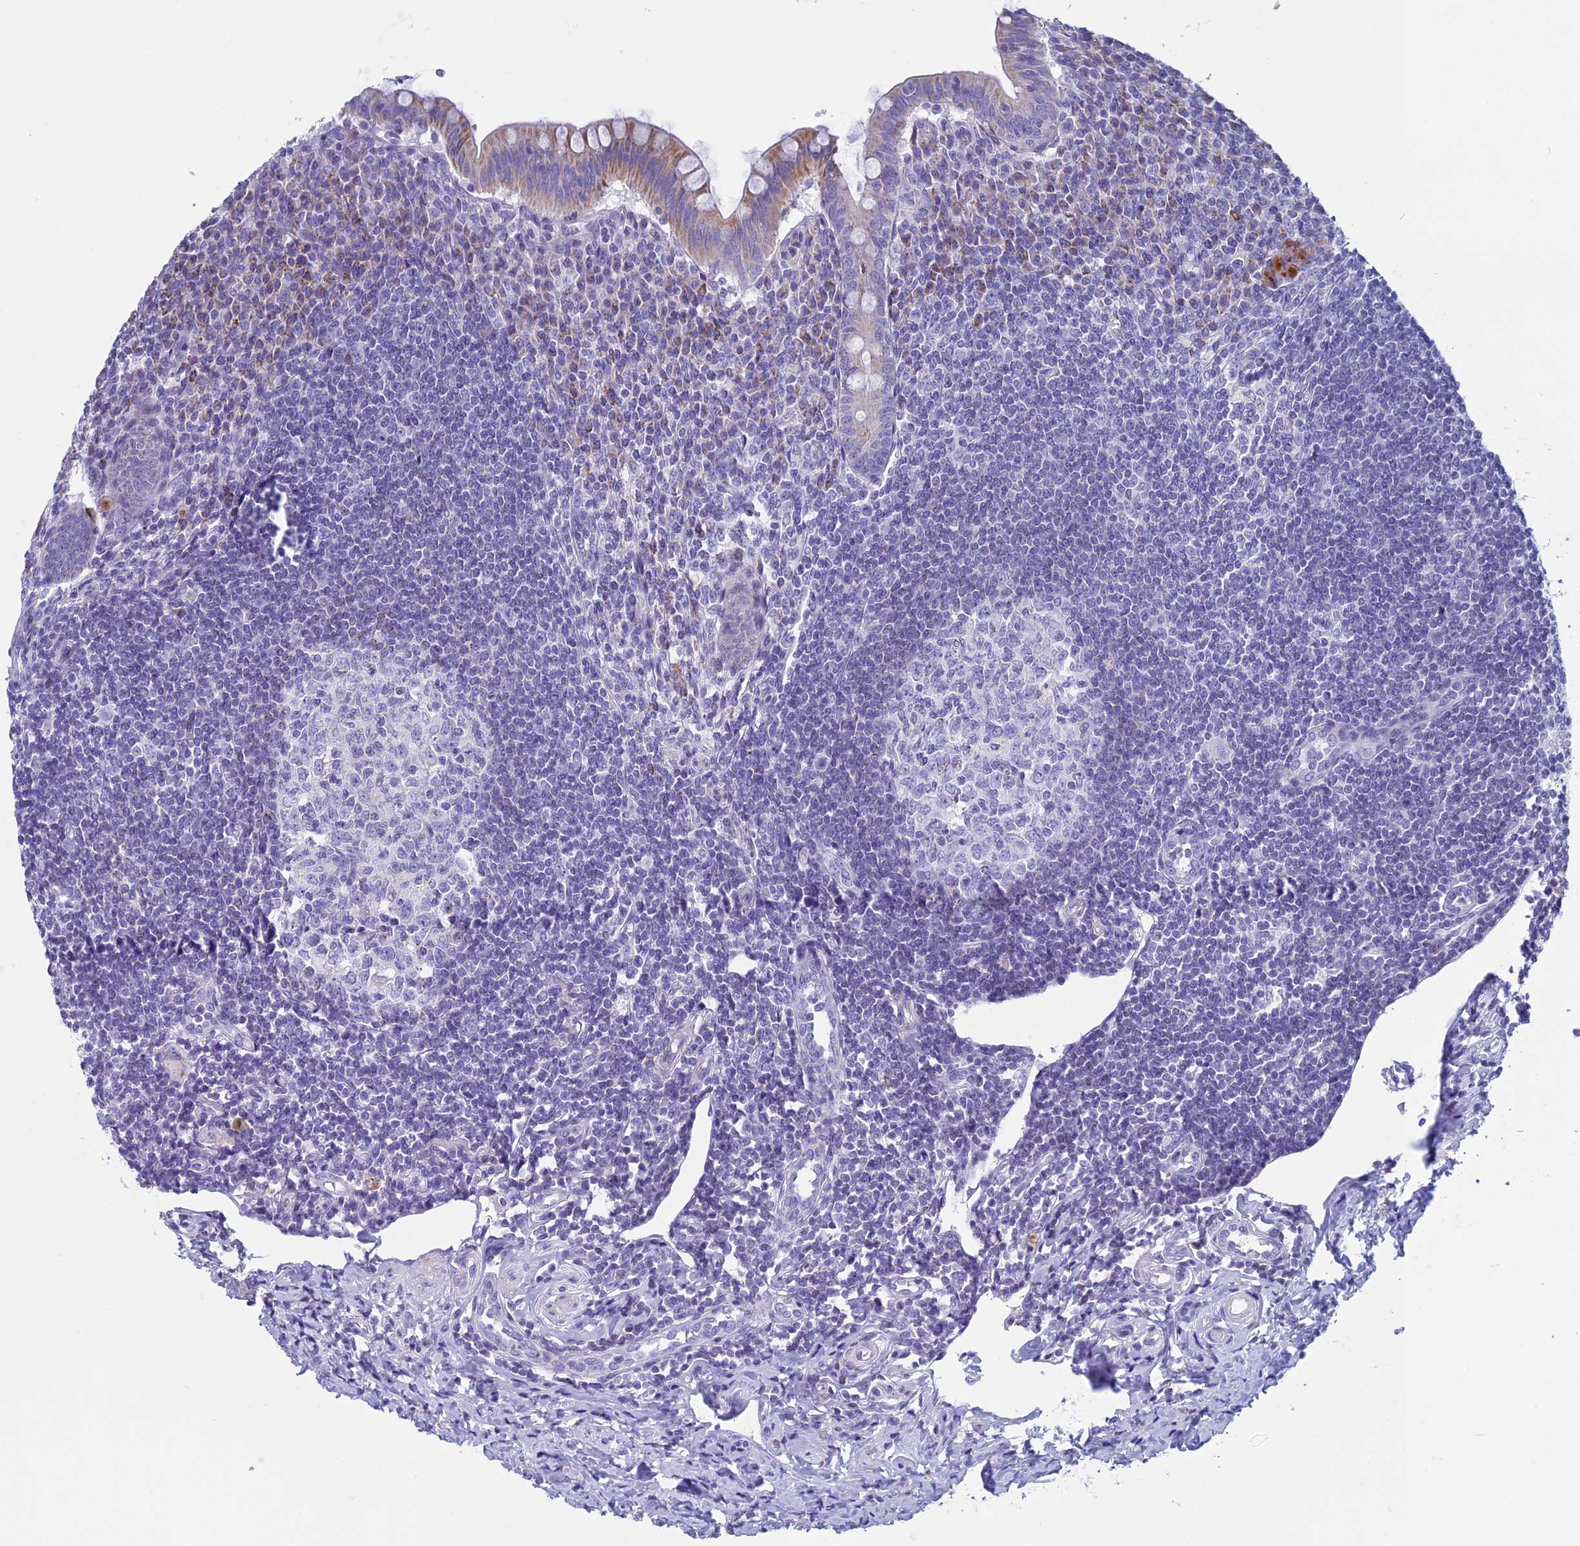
{"staining": {"intensity": "moderate", "quantity": "25%-75%", "location": "cytoplasmic/membranous"}, "tissue": "appendix", "cell_type": "Glandular cells", "image_type": "normal", "snomed": [{"axis": "morphology", "description": "Normal tissue, NOS"}, {"axis": "topography", "description": "Appendix"}], "caption": "Protein analysis of unremarkable appendix exhibits moderate cytoplasmic/membranous positivity in approximately 25%-75% of glandular cells. (IHC, brightfield microscopy, high magnification).", "gene": "ZNF563", "patient": {"sex": "female", "age": 33}}